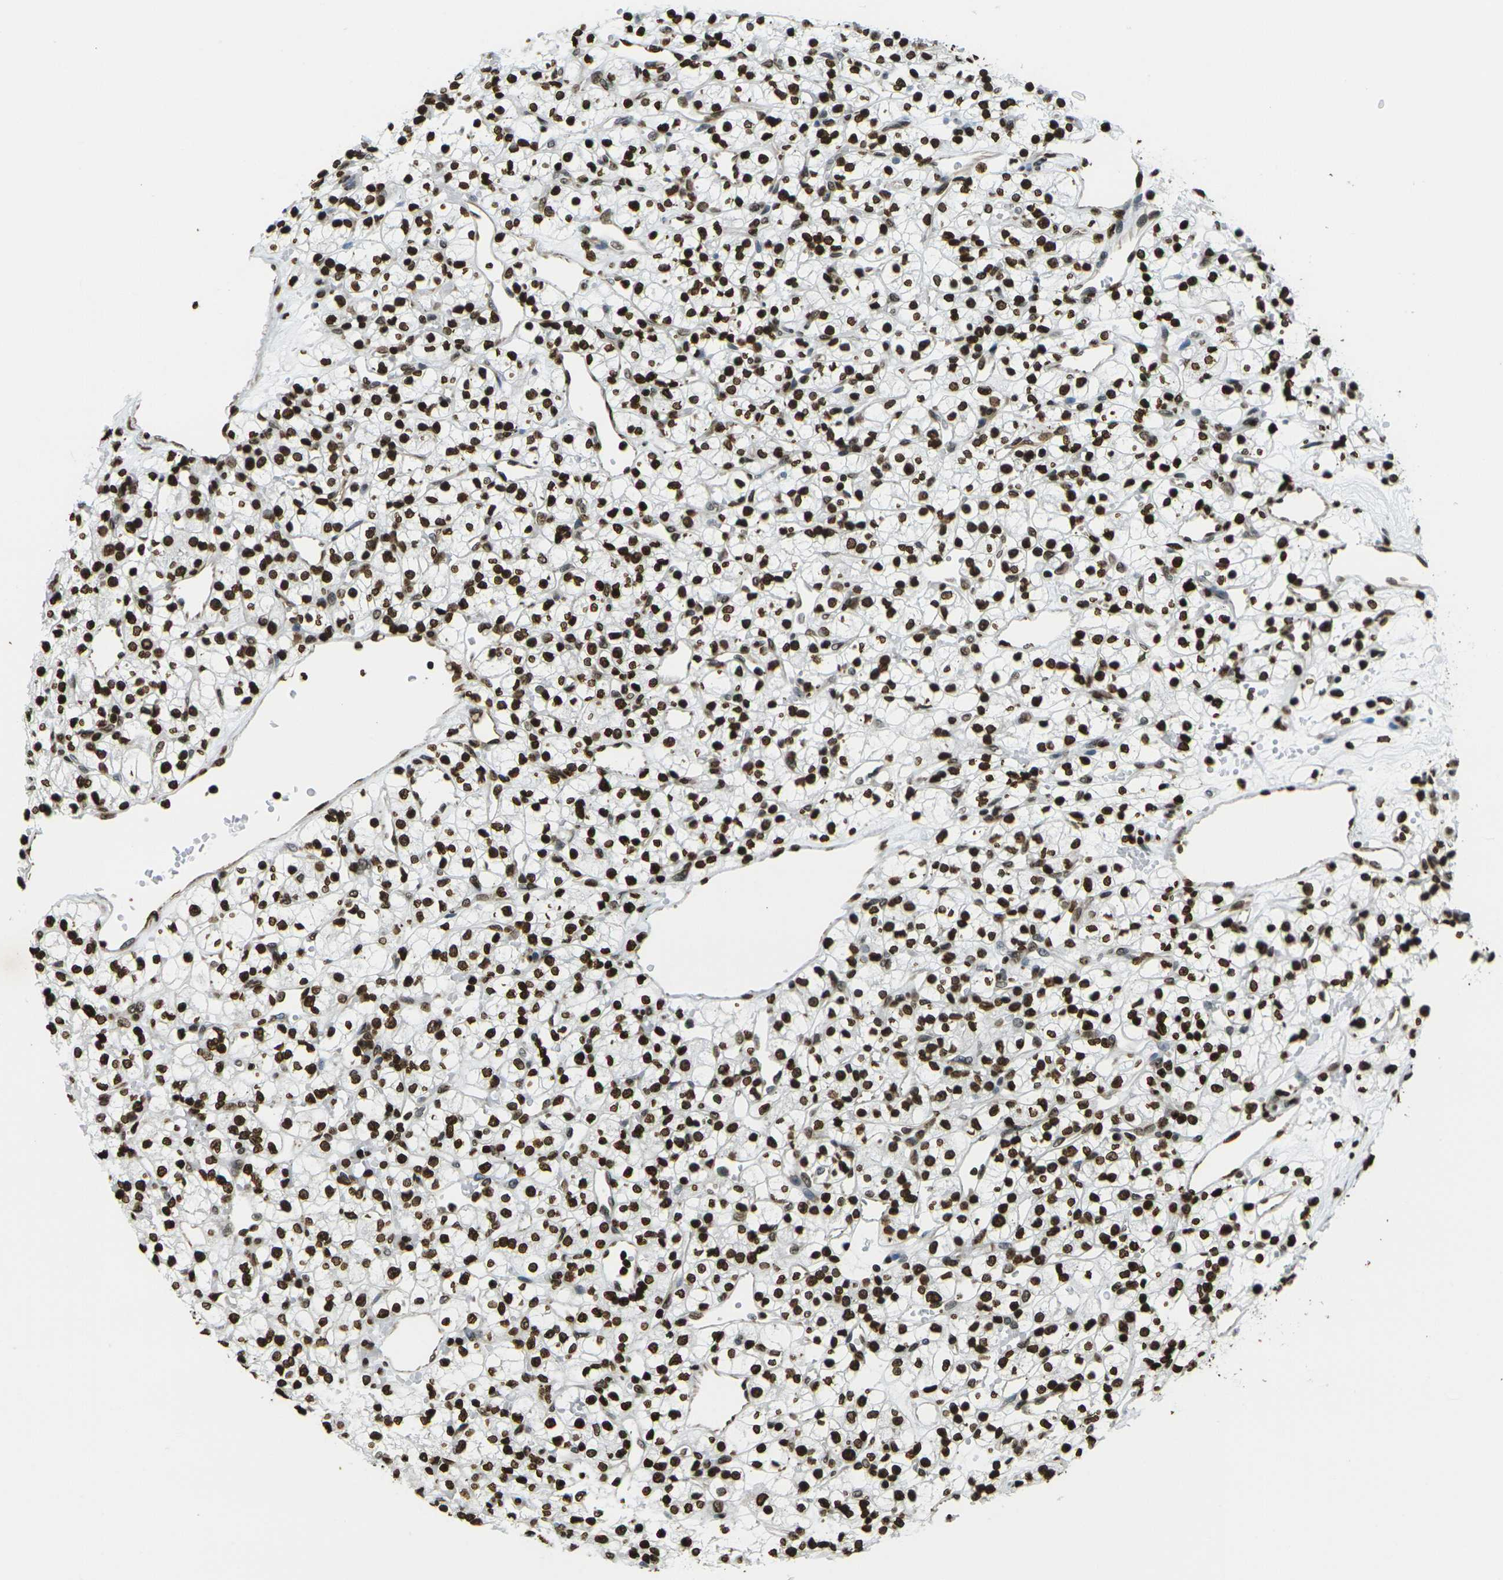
{"staining": {"intensity": "strong", "quantity": ">75%", "location": "nuclear"}, "tissue": "renal cancer", "cell_type": "Tumor cells", "image_type": "cancer", "snomed": [{"axis": "morphology", "description": "Adenocarcinoma, NOS"}, {"axis": "topography", "description": "Kidney"}], "caption": "Immunohistochemical staining of human renal cancer (adenocarcinoma) reveals high levels of strong nuclear positivity in about >75% of tumor cells. Nuclei are stained in blue.", "gene": "H1-2", "patient": {"sex": "female", "age": 60}}